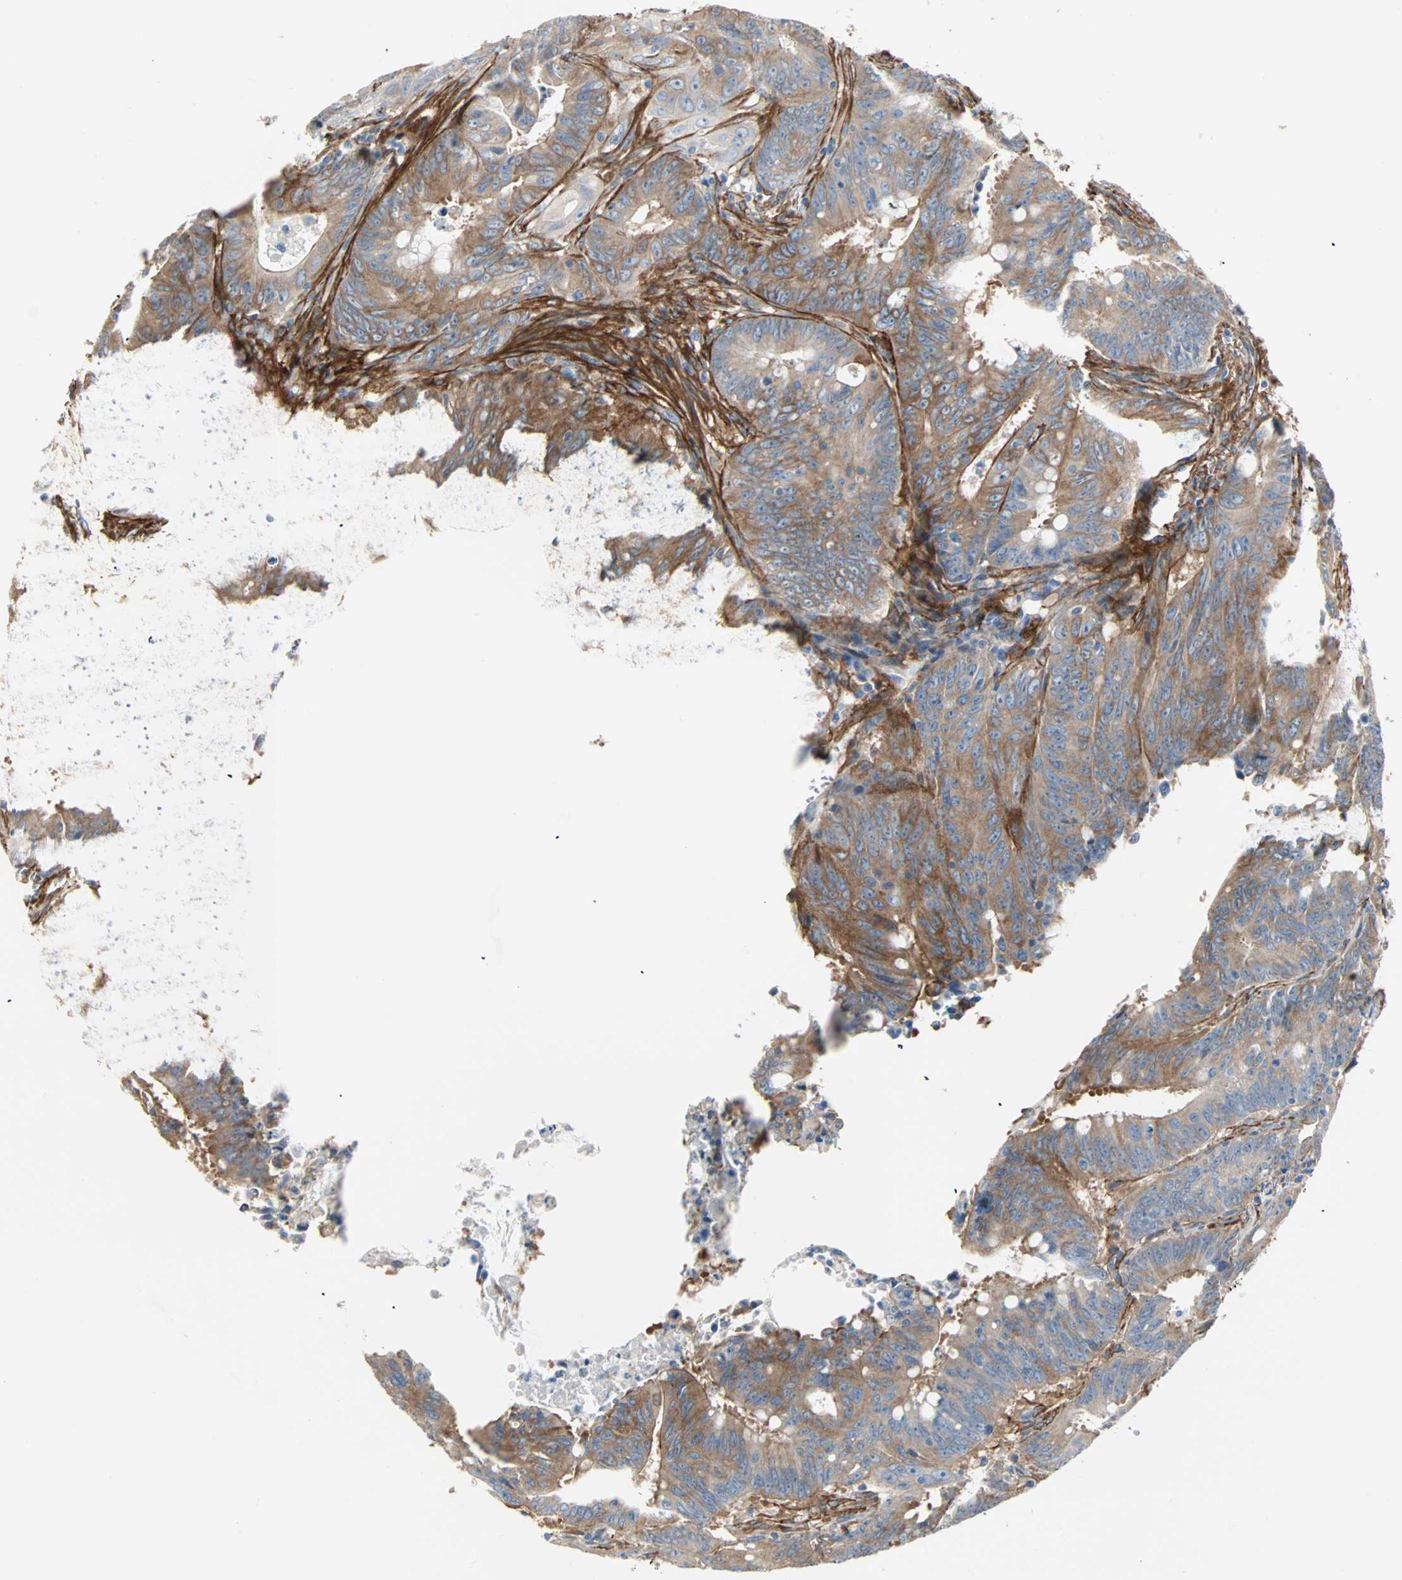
{"staining": {"intensity": "moderate", "quantity": ">75%", "location": "cytoplasmic/membranous"}, "tissue": "colorectal cancer", "cell_type": "Tumor cells", "image_type": "cancer", "snomed": [{"axis": "morphology", "description": "Adenocarcinoma, NOS"}, {"axis": "topography", "description": "Colon"}], "caption": "Moderate cytoplasmic/membranous staining is appreciated in about >75% of tumor cells in colorectal cancer (adenocarcinoma). The staining was performed using DAB to visualize the protein expression in brown, while the nuclei were stained in blue with hematoxylin (Magnification: 20x).", "gene": "EPB41L2", "patient": {"sex": "male", "age": 45}}